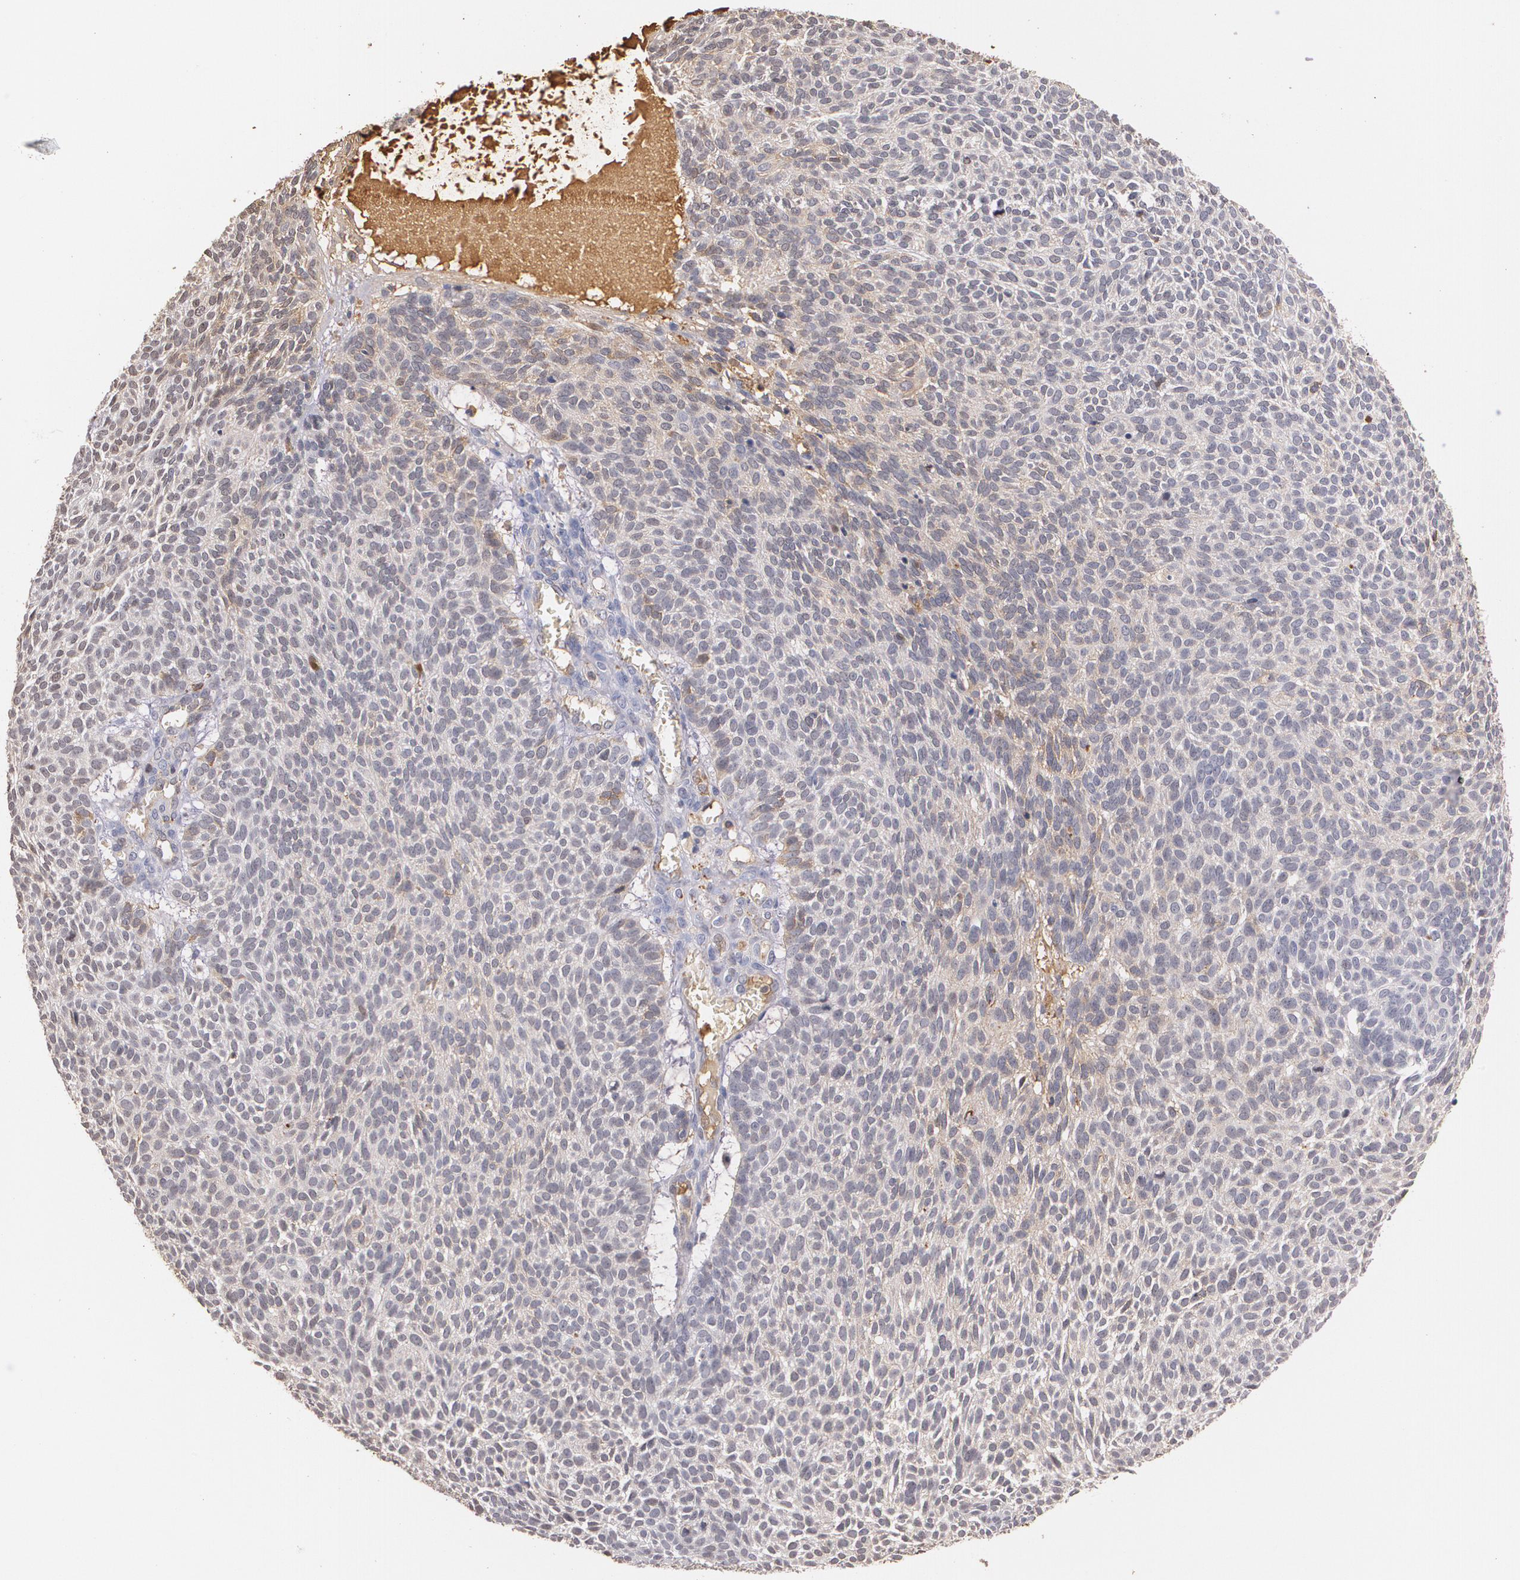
{"staining": {"intensity": "weak", "quantity": ">75%", "location": "cytoplasmic/membranous"}, "tissue": "skin cancer", "cell_type": "Tumor cells", "image_type": "cancer", "snomed": [{"axis": "morphology", "description": "Basal cell carcinoma"}, {"axis": "topography", "description": "Skin"}], "caption": "This histopathology image exhibits immunohistochemistry staining of skin cancer, with low weak cytoplasmic/membranous staining in about >75% of tumor cells.", "gene": "PTS", "patient": {"sex": "male", "age": 63}}